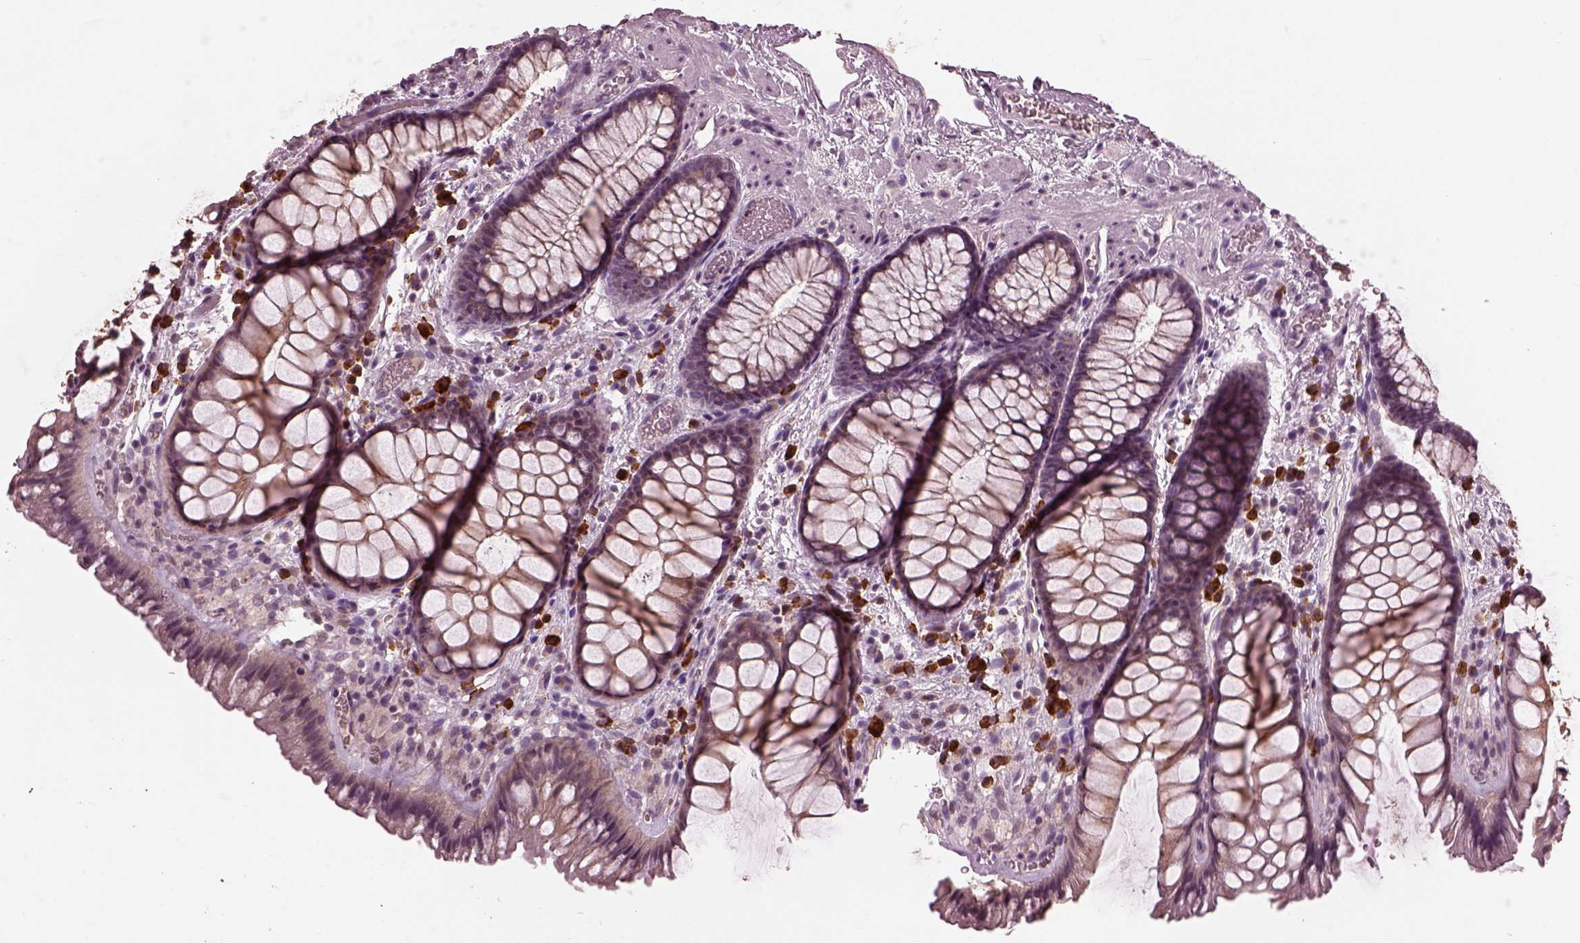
{"staining": {"intensity": "weak", "quantity": "25%-75%", "location": "cytoplasmic/membranous"}, "tissue": "rectum", "cell_type": "Glandular cells", "image_type": "normal", "snomed": [{"axis": "morphology", "description": "Normal tissue, NOS"}, {"axis": "topography", "description": "Rectum"}], "caption": "This photomicrograph exhibits immunohistochemistry staining of benign human rectum, with low weak cytoplasmic/membranous expression in approximately 25%-75% of glandular cells.", "gene": "IL18RAP", "patient": {"sex": "female", "age": 62}}